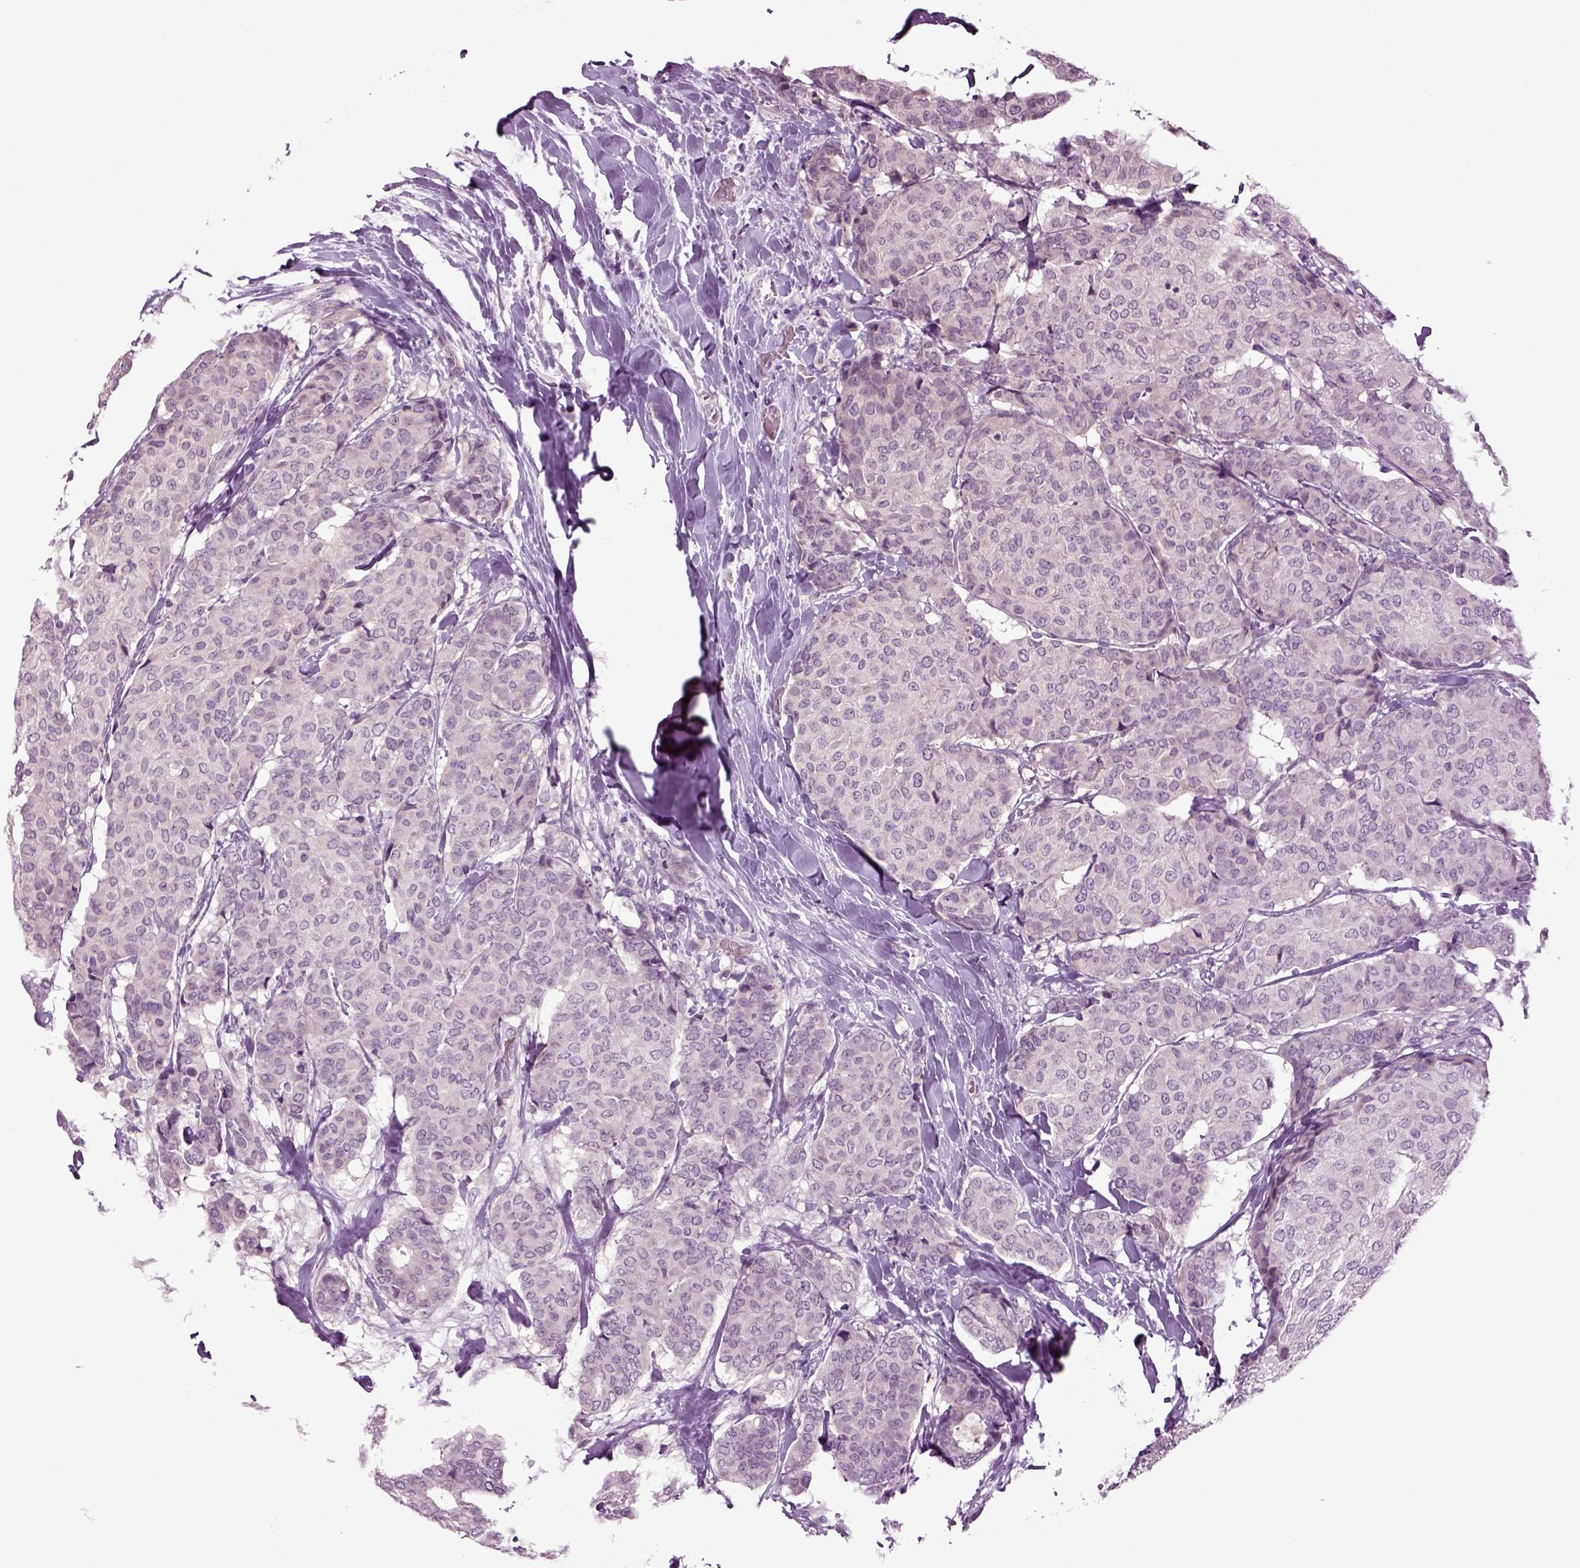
{"staining": {"intensity": "negative", "quantity": "none", "location": "none"}, "tissue": "breast cancer", "cell_type": "Tumor cells", "image_type": "cancer", "snomed": [{"axis": "morphology", "description": "Duct carcinoma"}, {"axis": "topography", "description": "Breast"}], "caption": "This image is of breast cancer stained with IHC to label a protein in brown with the nuclei are counter-stained blue. There is no staining in tumor cells. The staining was performed using DAB to visualize the protein expression in brown, while the nuclei were stained in blue with hematoxylin (Magnification: 20x).", "gene": "SLC17A6", "patient": {"sex": "female", "age": 75}}